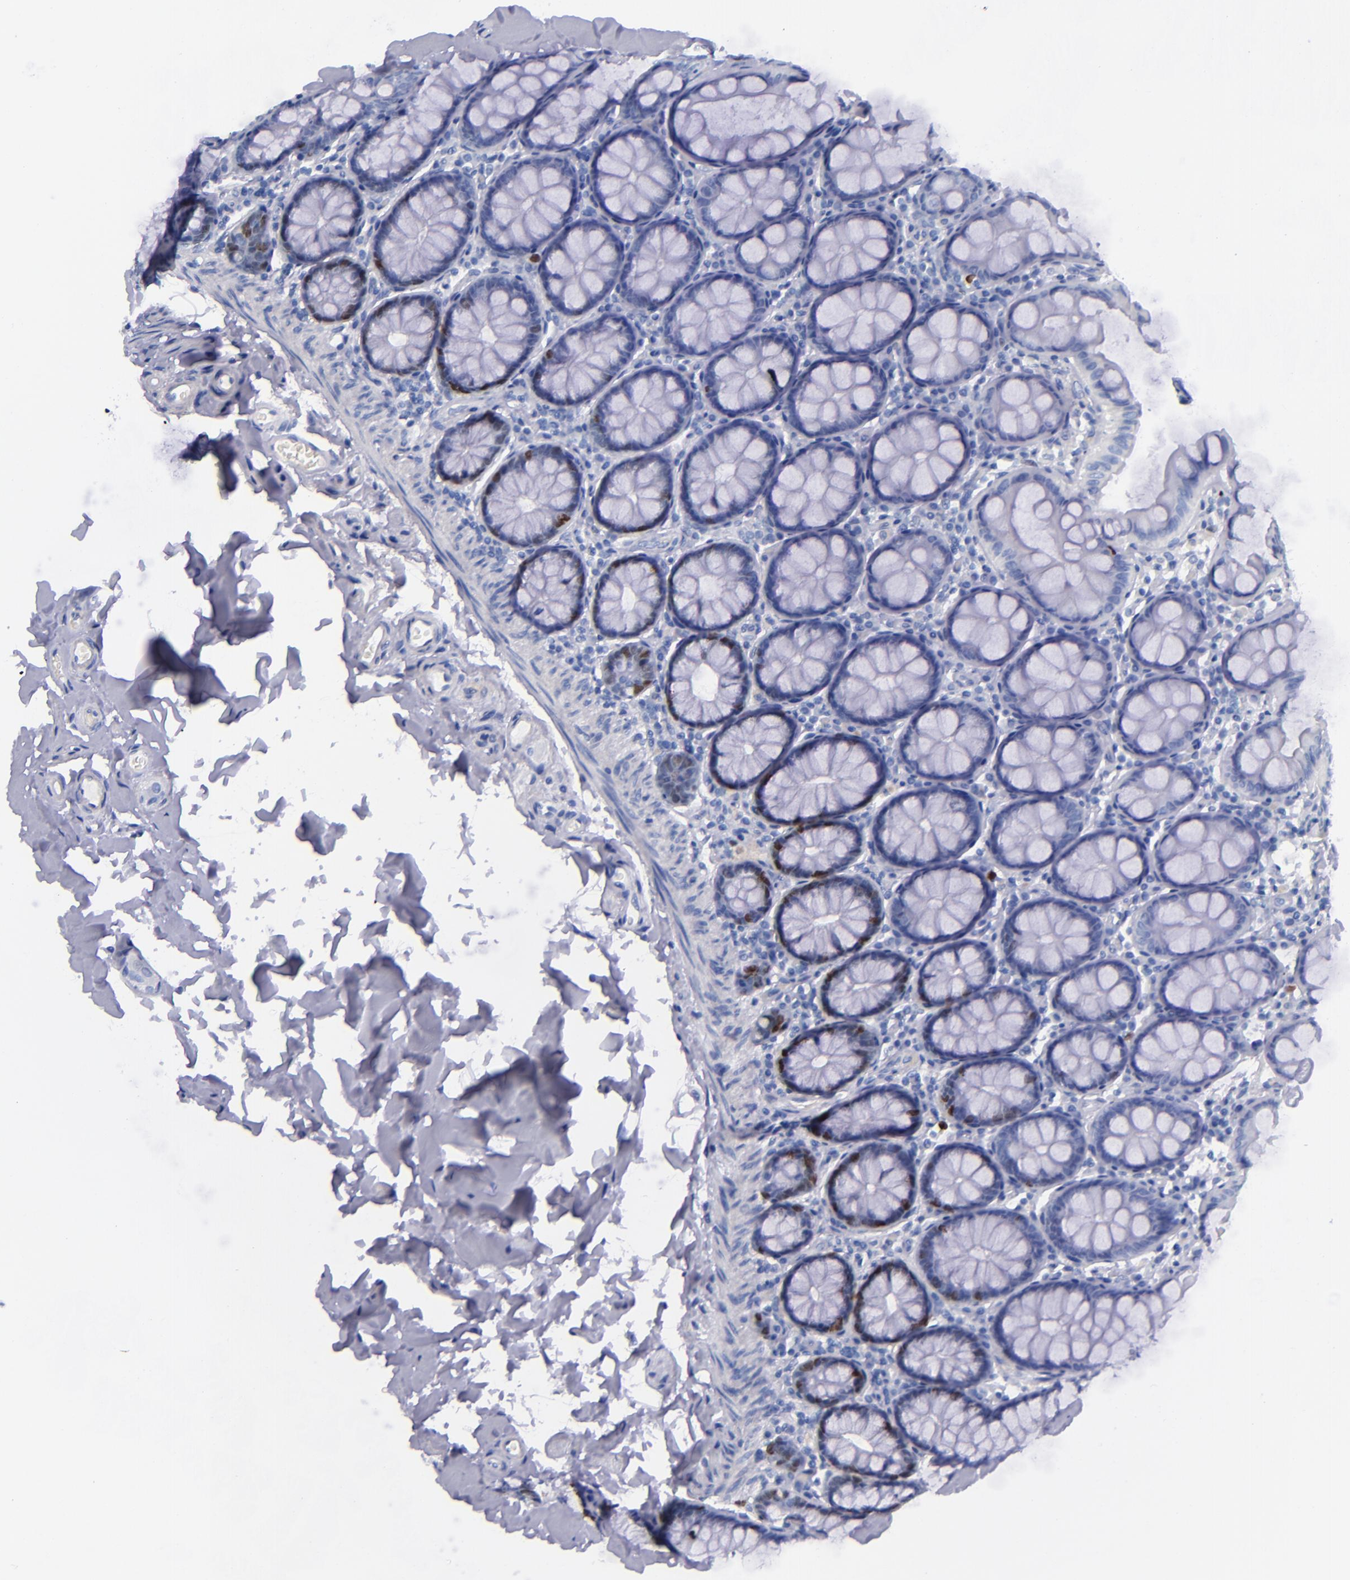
{"staining": {"intensity": "negative", "quantity": "none", "location": "none"}, "tissue": "colon", "cell_type": "Endothelial cells", "image_type": "normal", "snomed": [{"axis": "morphology", "description": "Normal tissue, NOS"}, {"axis": "topography", "description": "Colon"}], "caption": "This is a image of immunohistochemistry staining of benign colon, which shows no expression in endothelial cells.", "gene": "MCM7", "patient": {"sex": "female", "age": 61}}